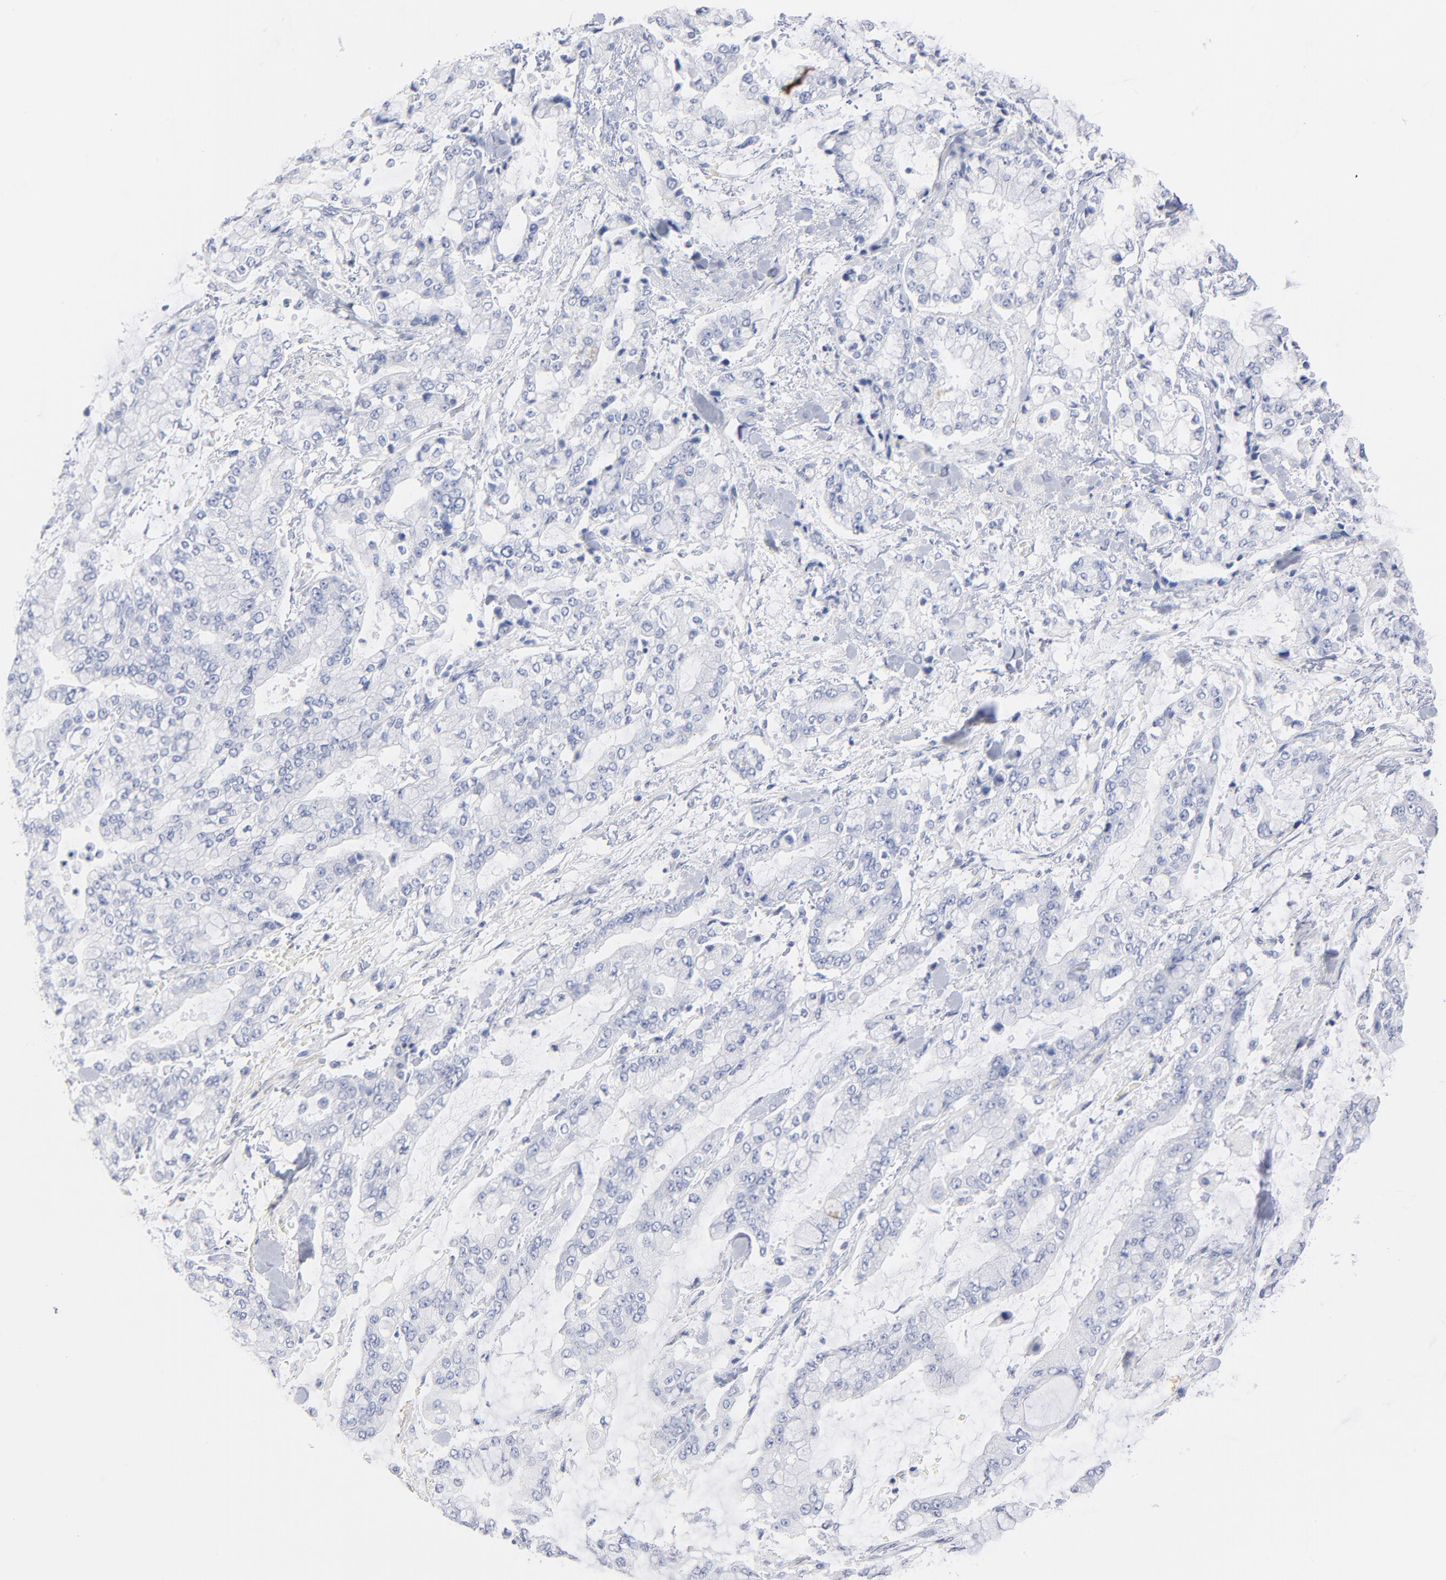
{"staining": {"intensity": "negative", "quantity": "none", "location": "none"}, "tissue": "stomach cancer", "cell_type": "Tumor cells", "image_type": "cancer", "snomed": [{"axis": "morphology", "description": "Normal tissue, NOS"}, {"axis": "morphology", "description": "Adenocarcinoma, NOS"}, {"axis": "topography", "description": "Stomach, upper"}, {"axis": "topography", "description": "Stomach"}], "caption": "Photomicrograph shows no protein expression in tumor cells of stomach cancer tissue.", "gene": "AGTR1", "patient": {"sex": "male", "age": 76}}